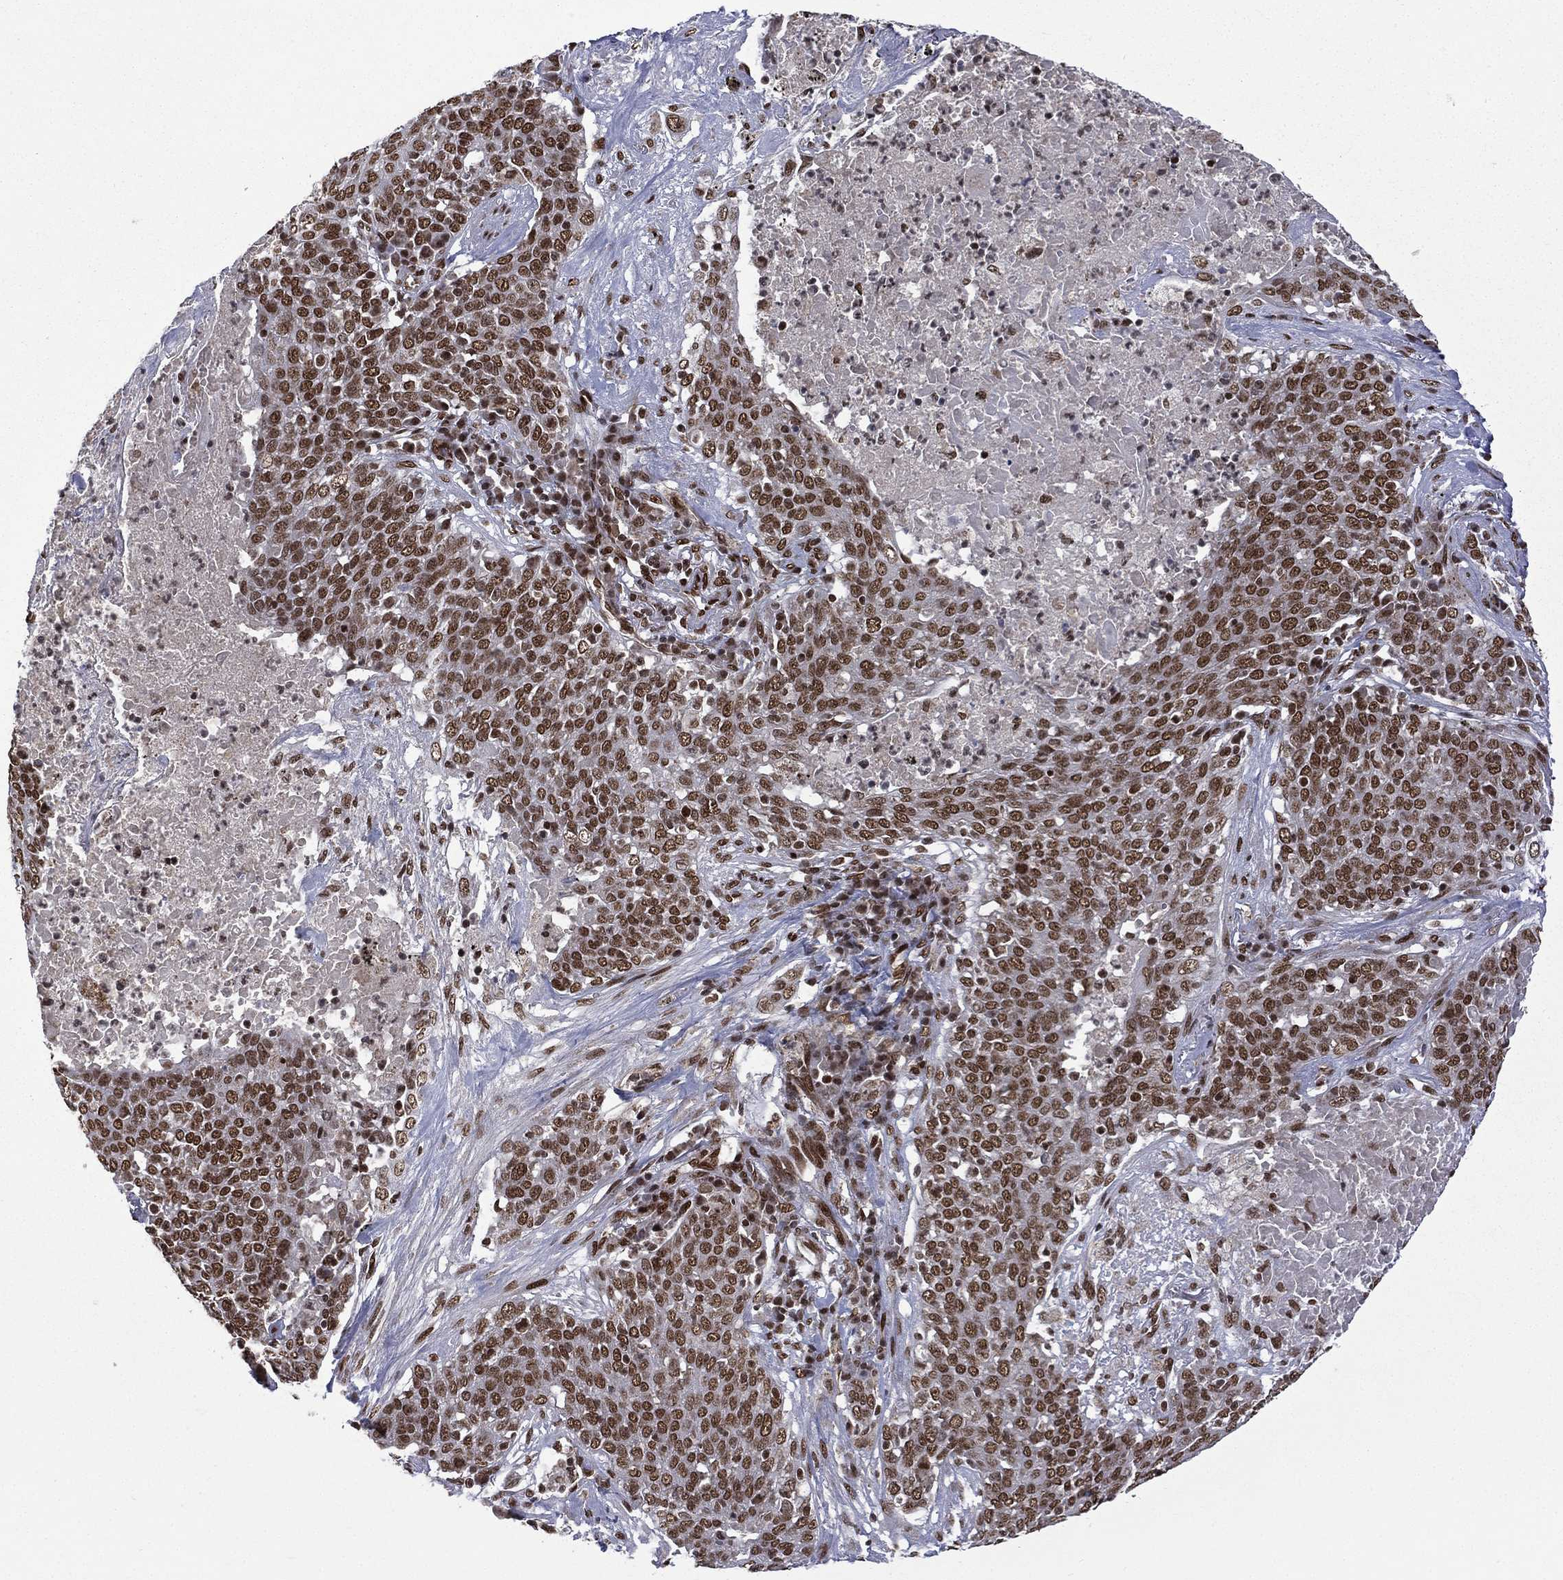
{"staining": {"intensity": "strong", "quantity": ">75%", "location": "nuclear"}, "tissue": "lung cancer", "cell_type": "Tumor cells", "image_type": "cancer", "snomed": [{"axis": "morphology", "description": "Squamous cell carcinoma, NOS"}, {"axis": "topography", "description": "Lung"}], "caption": "IHC staining of lung cancer (squamous cell carcinoma), which displays high levels of strong nuclear positivity in approximately >75% of tumor cells indicating strong nuclear protein positivity. The staining was performed using DAB (brown) for protein detection and nuclei were counterstained in hematoxylin (blue).", "gene": "C5orf24", "patient": {"sex": "male", "age": 82}}